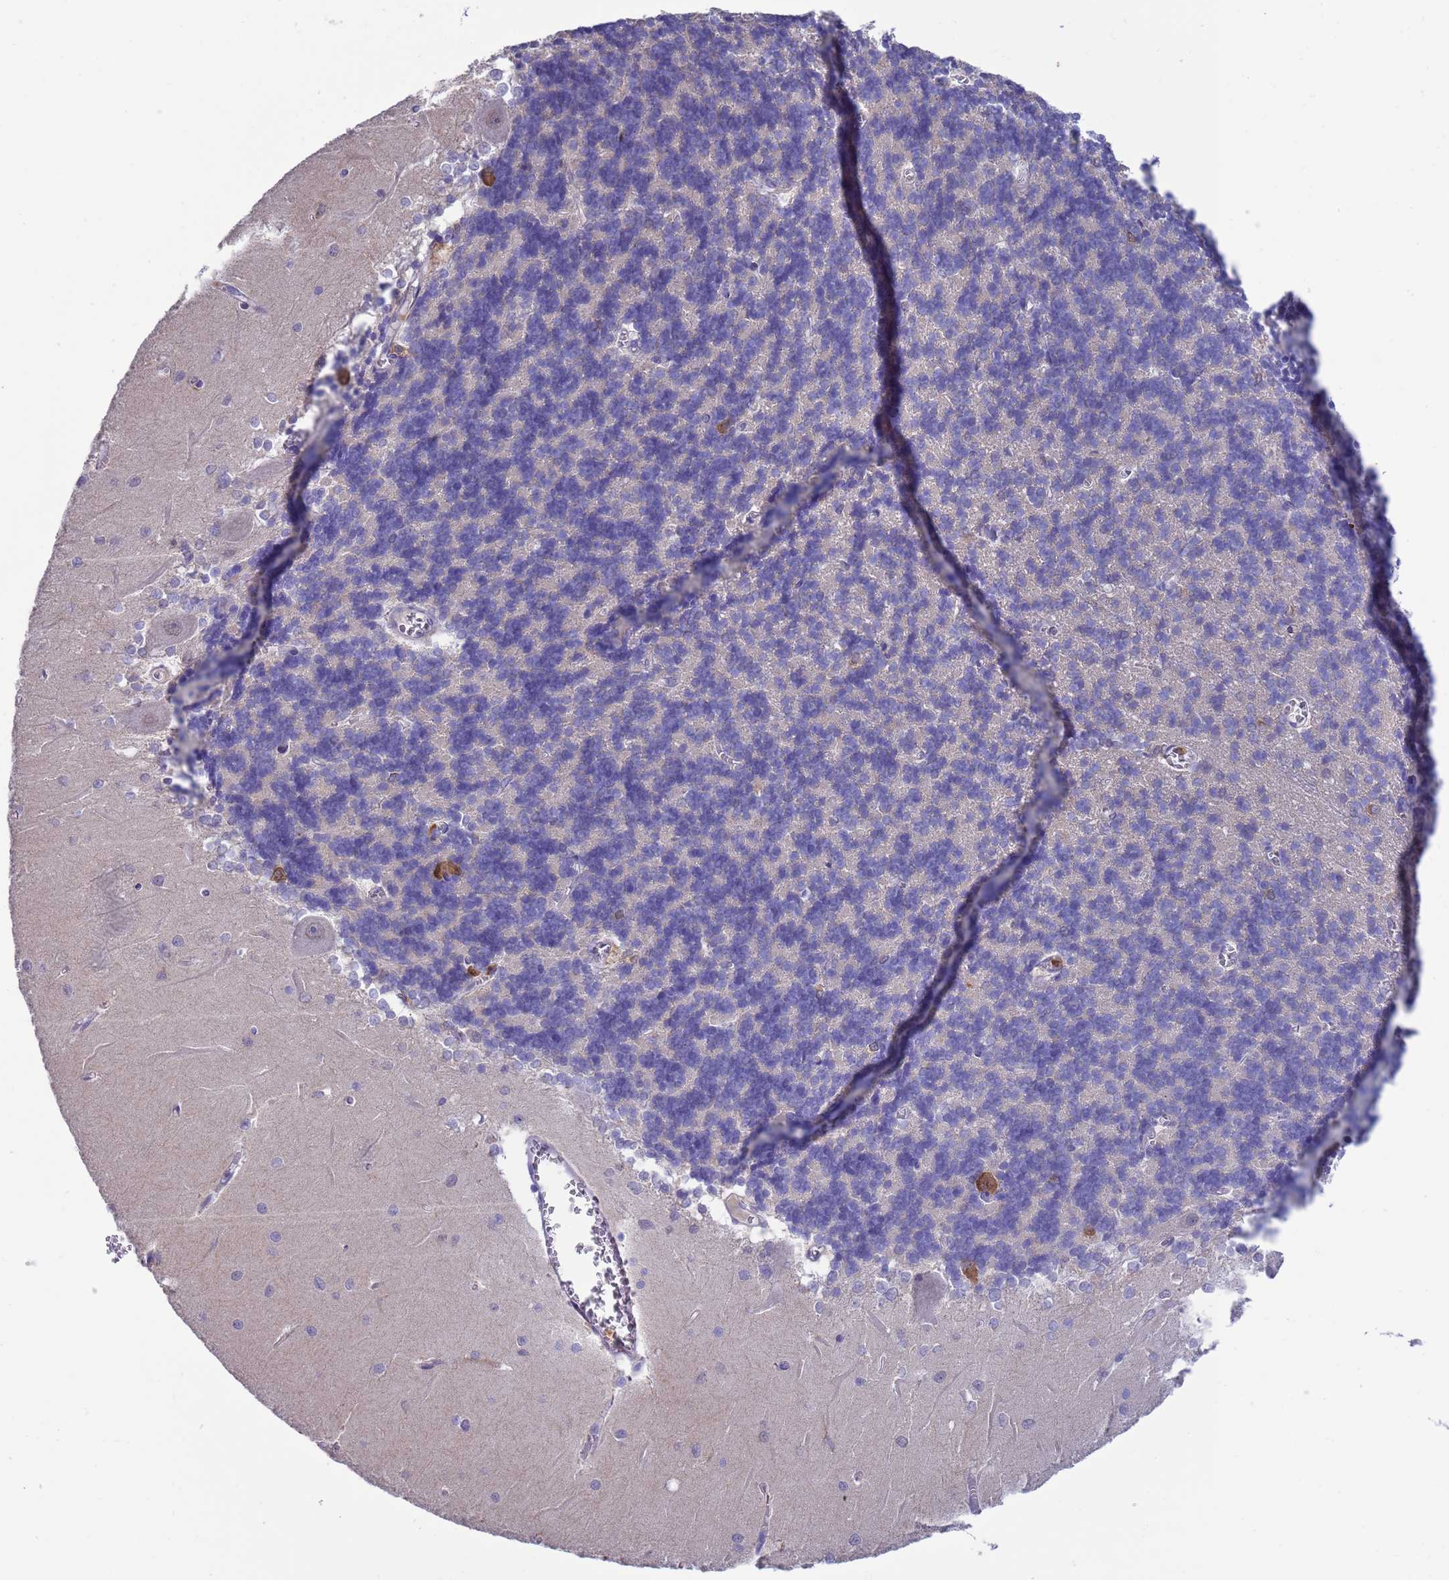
{"staining": {"intensity": "negative", "quantity": "none", "location": "none"}, "tissue": "cerebellum", "cell_type": "Cells in granular layer", "image_type": "normal", "snomed": [{"axis": "morphology", "description": "Normal tissue, NOS"}, {"axis": "topography", "description": "Cerebellum"}], "caption": "An image of cerebellum stained for a protein exhibits no brown staining in cells in granular layer. (Stains: DAB immunohistochemistry with hematoxylin counter stain, Microscopy: brightfield microscopy at high magnification).", "gene": "AMPD3", "patient": {"sex": "male", "age": 37}}